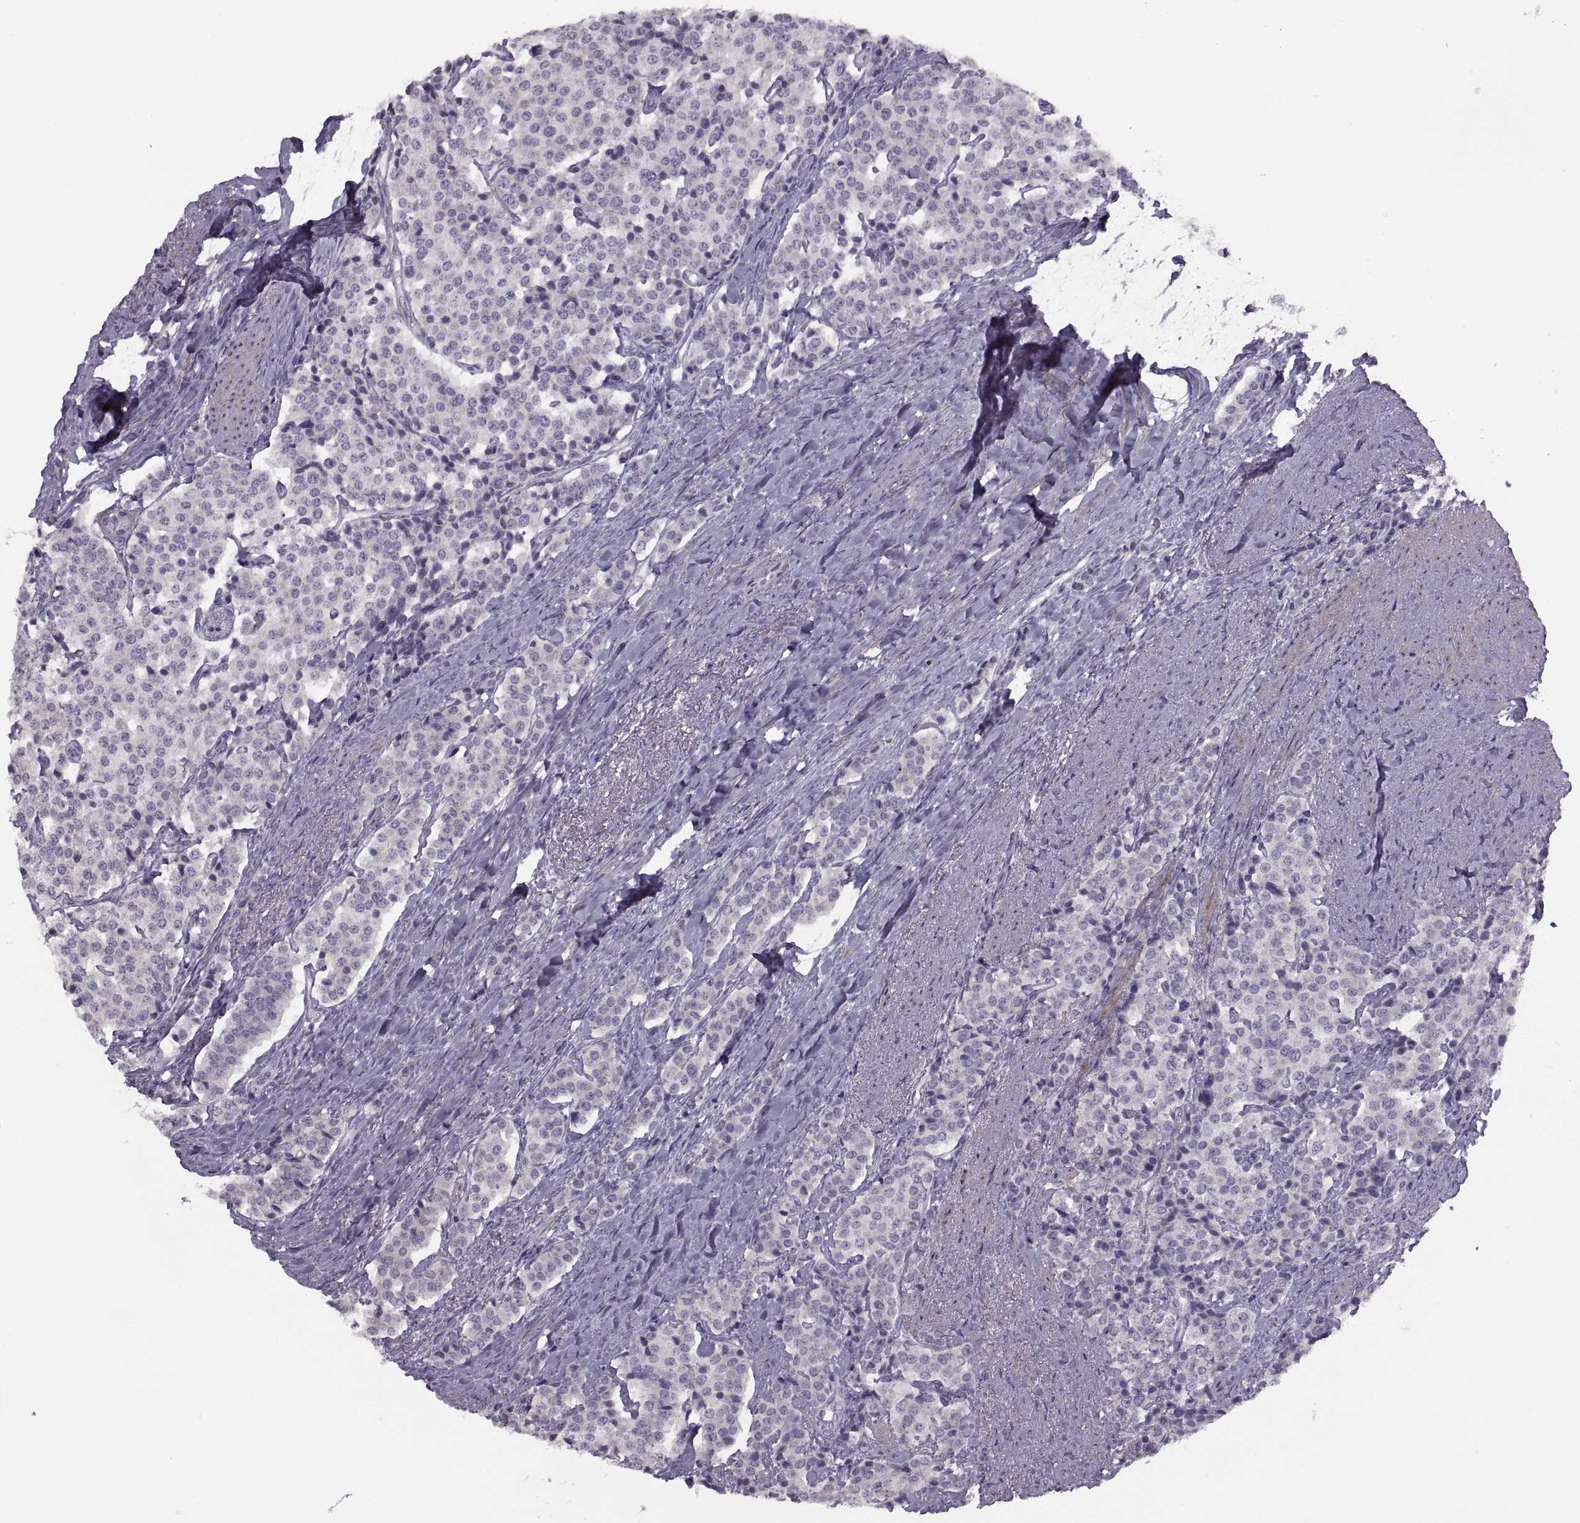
{"staining": {"intensity": "negative", "quantity": "none", "location": "none"}, "tissue": "carcinoid", "cell_type": "Tumor cells", "image_type": "cancer", "snomed": [{"axis": "morphology", "description": "Carcinoid, malignant, NOS"}, {"axis": "topography", "description": "Small intestine"}], "caption": "Protein analysis of carcinoid reveals no significant positivity in tumor cells. The staining is performed using DAB (3,3'-diaminobenzidine) brown chromogen with nuclei counter-stained in using hematoxylin.", "gene": "BSPH1", "patient": {"sex": "female", "age": 58}}